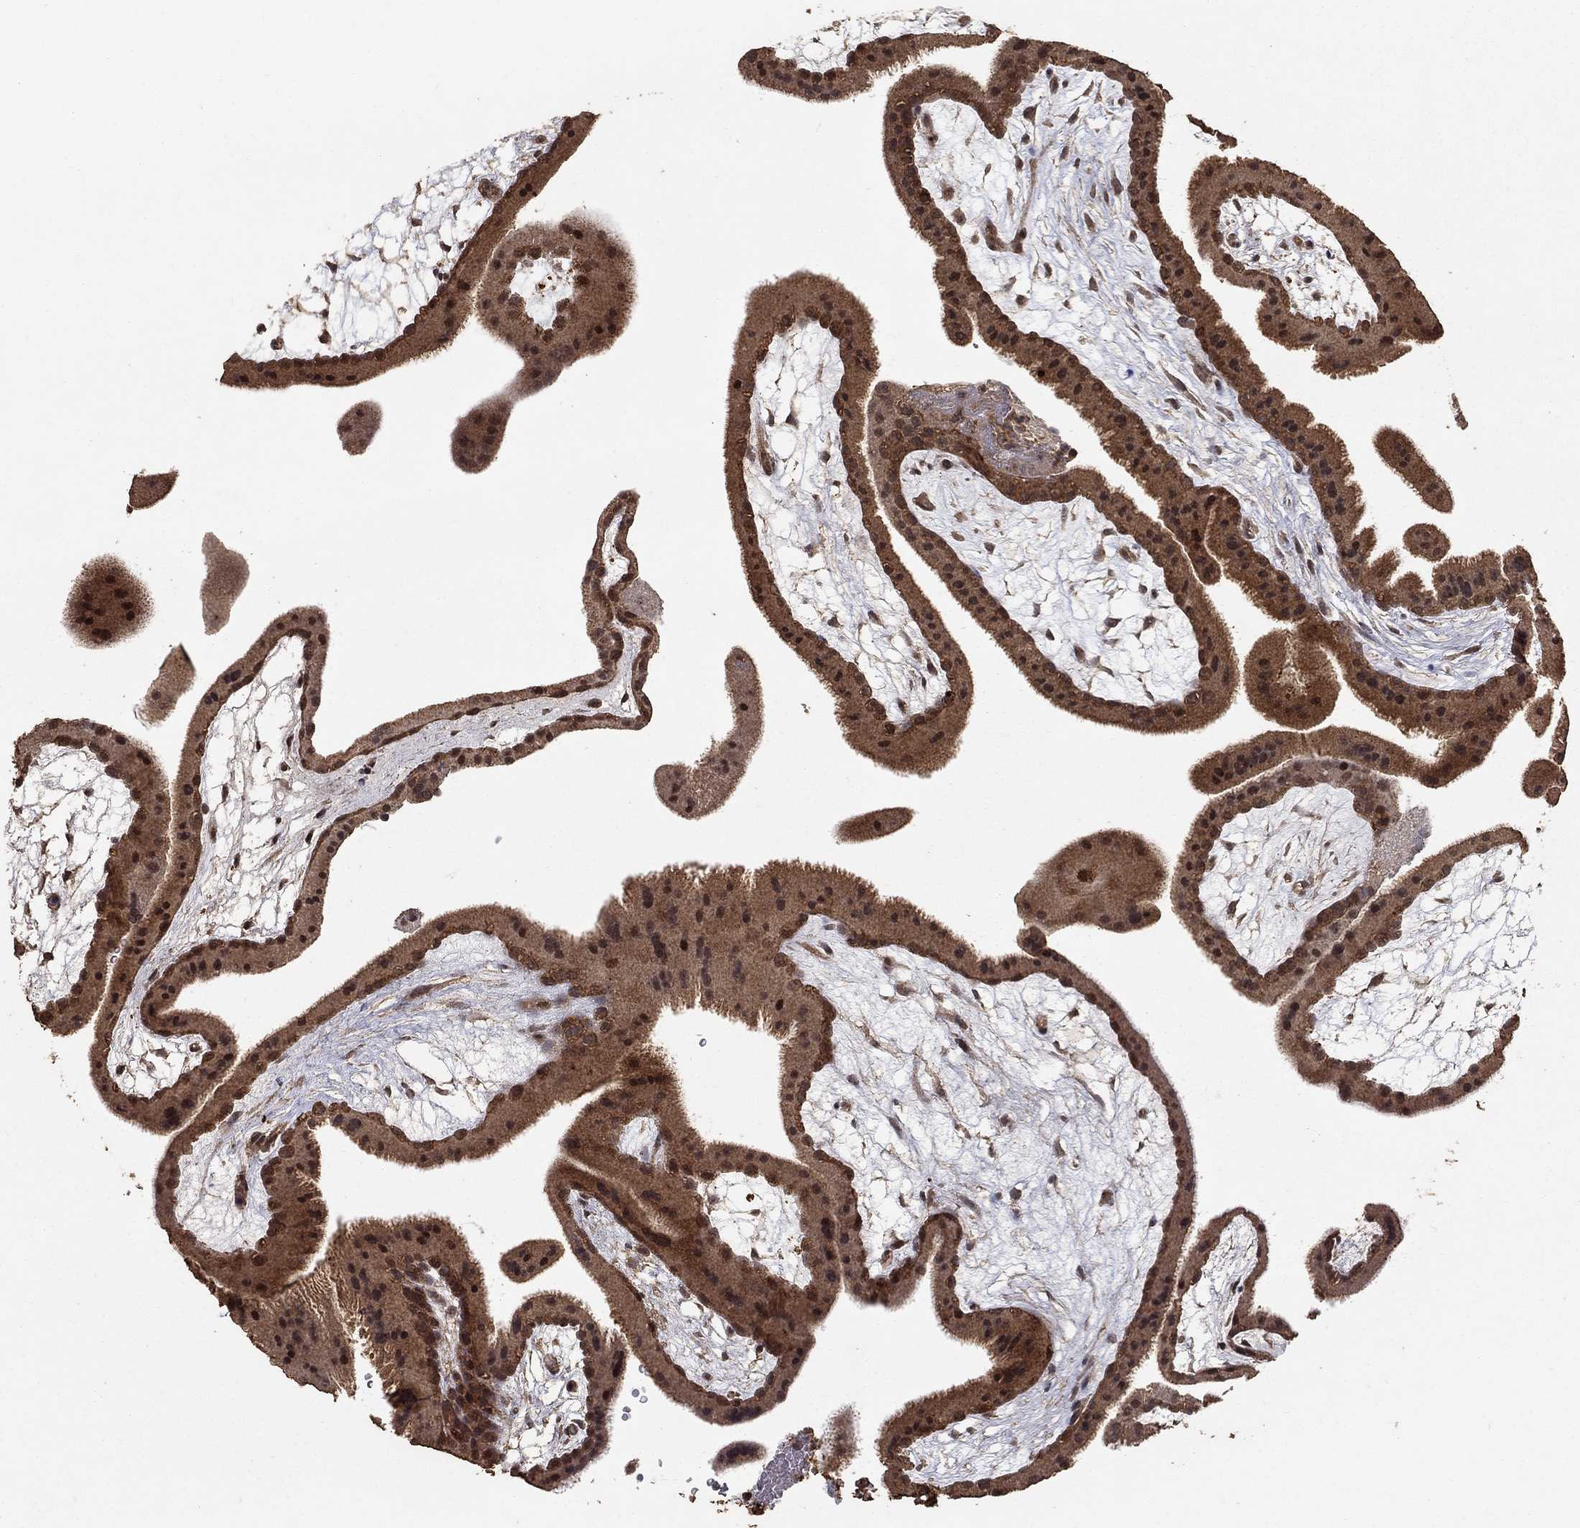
{"staining": {"intensity": "strong", "quantity": "25%-75%", "location": "cytoplasmic/membranous,nuclear"}, "tissue": "placenta", "cell_type": "Decidual cells", "image_type": "normal", "snomed": [{"axis": "morphology", "description": "Normal tissue, NOS"}, {"axis": "topography", "description": "Placenta"}], "caption": "Immunohistochemical staining of normal placenta demonstrates strong cytoplasmic/membranous,nuclear protein positivity in about 25%-75% of decidual cells. The staining is performed using DAB brown chromogen to label protein expression. The nuclei are counter-stained blue using hematoxylin.", "gene": "PRDM1", "patient": {"sex": "female", "age": 19}}